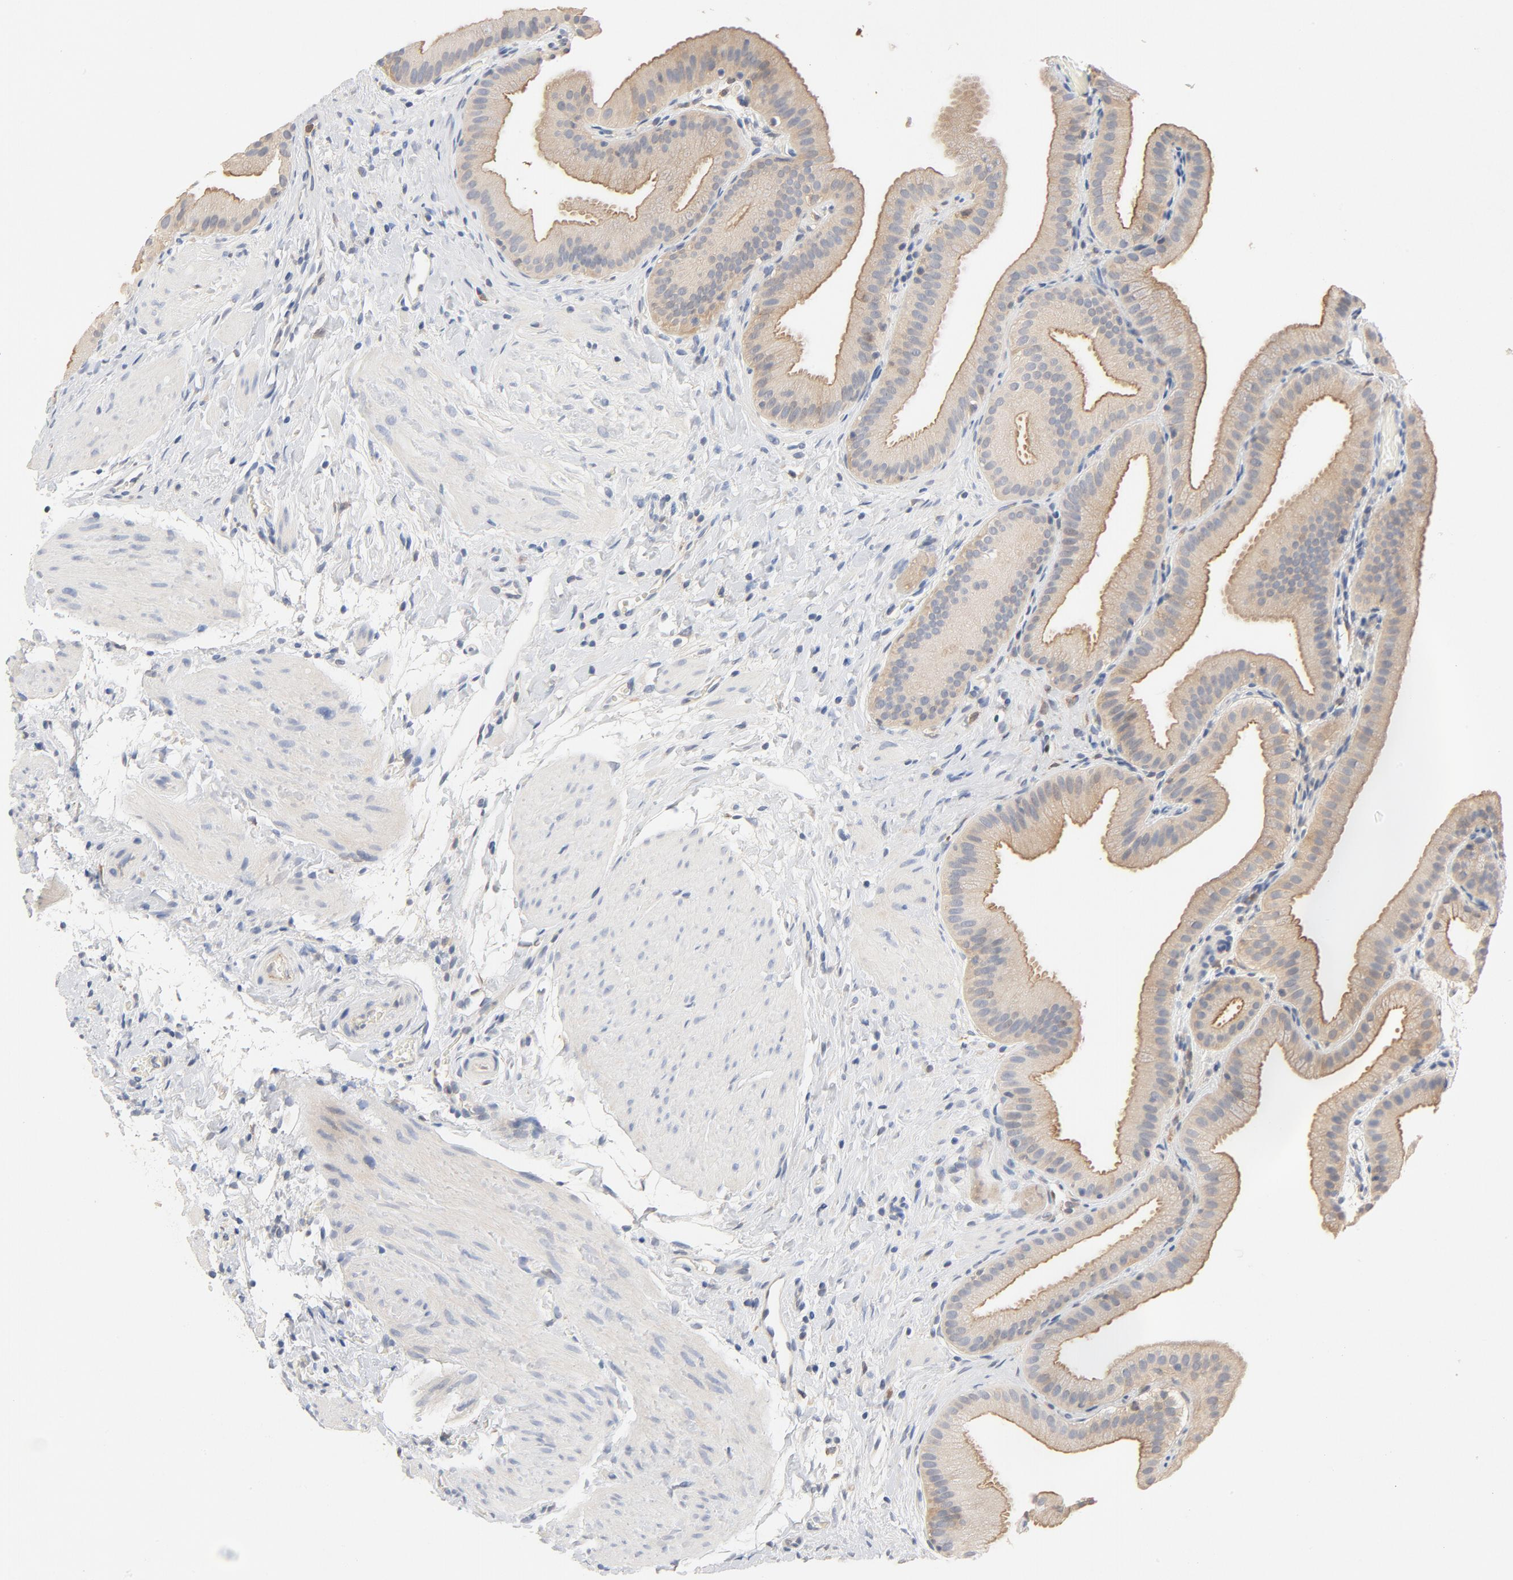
{"staining": {"intensity": "moderate", "quantity": ">75%", "location": "cytoplasmic/membranous"}, "tissue": "gallbladder", "cell_type": "Glandular cells", "image_type": "normal", "snomed": [{"axis": "morphology", "description": "Normal tissue, NOS"}, {"axis": "topography", "description": "Gallbladder"}], "caption": "IHC histopathology image of benign gallbladder stained for a protein (brown), which exhibits medium levels of moderate cytoplasmic/membranous expression in approximately >75% of glandular cells.", "gene": "STAT1", "patient": {"sex": "female", "age": 63}}